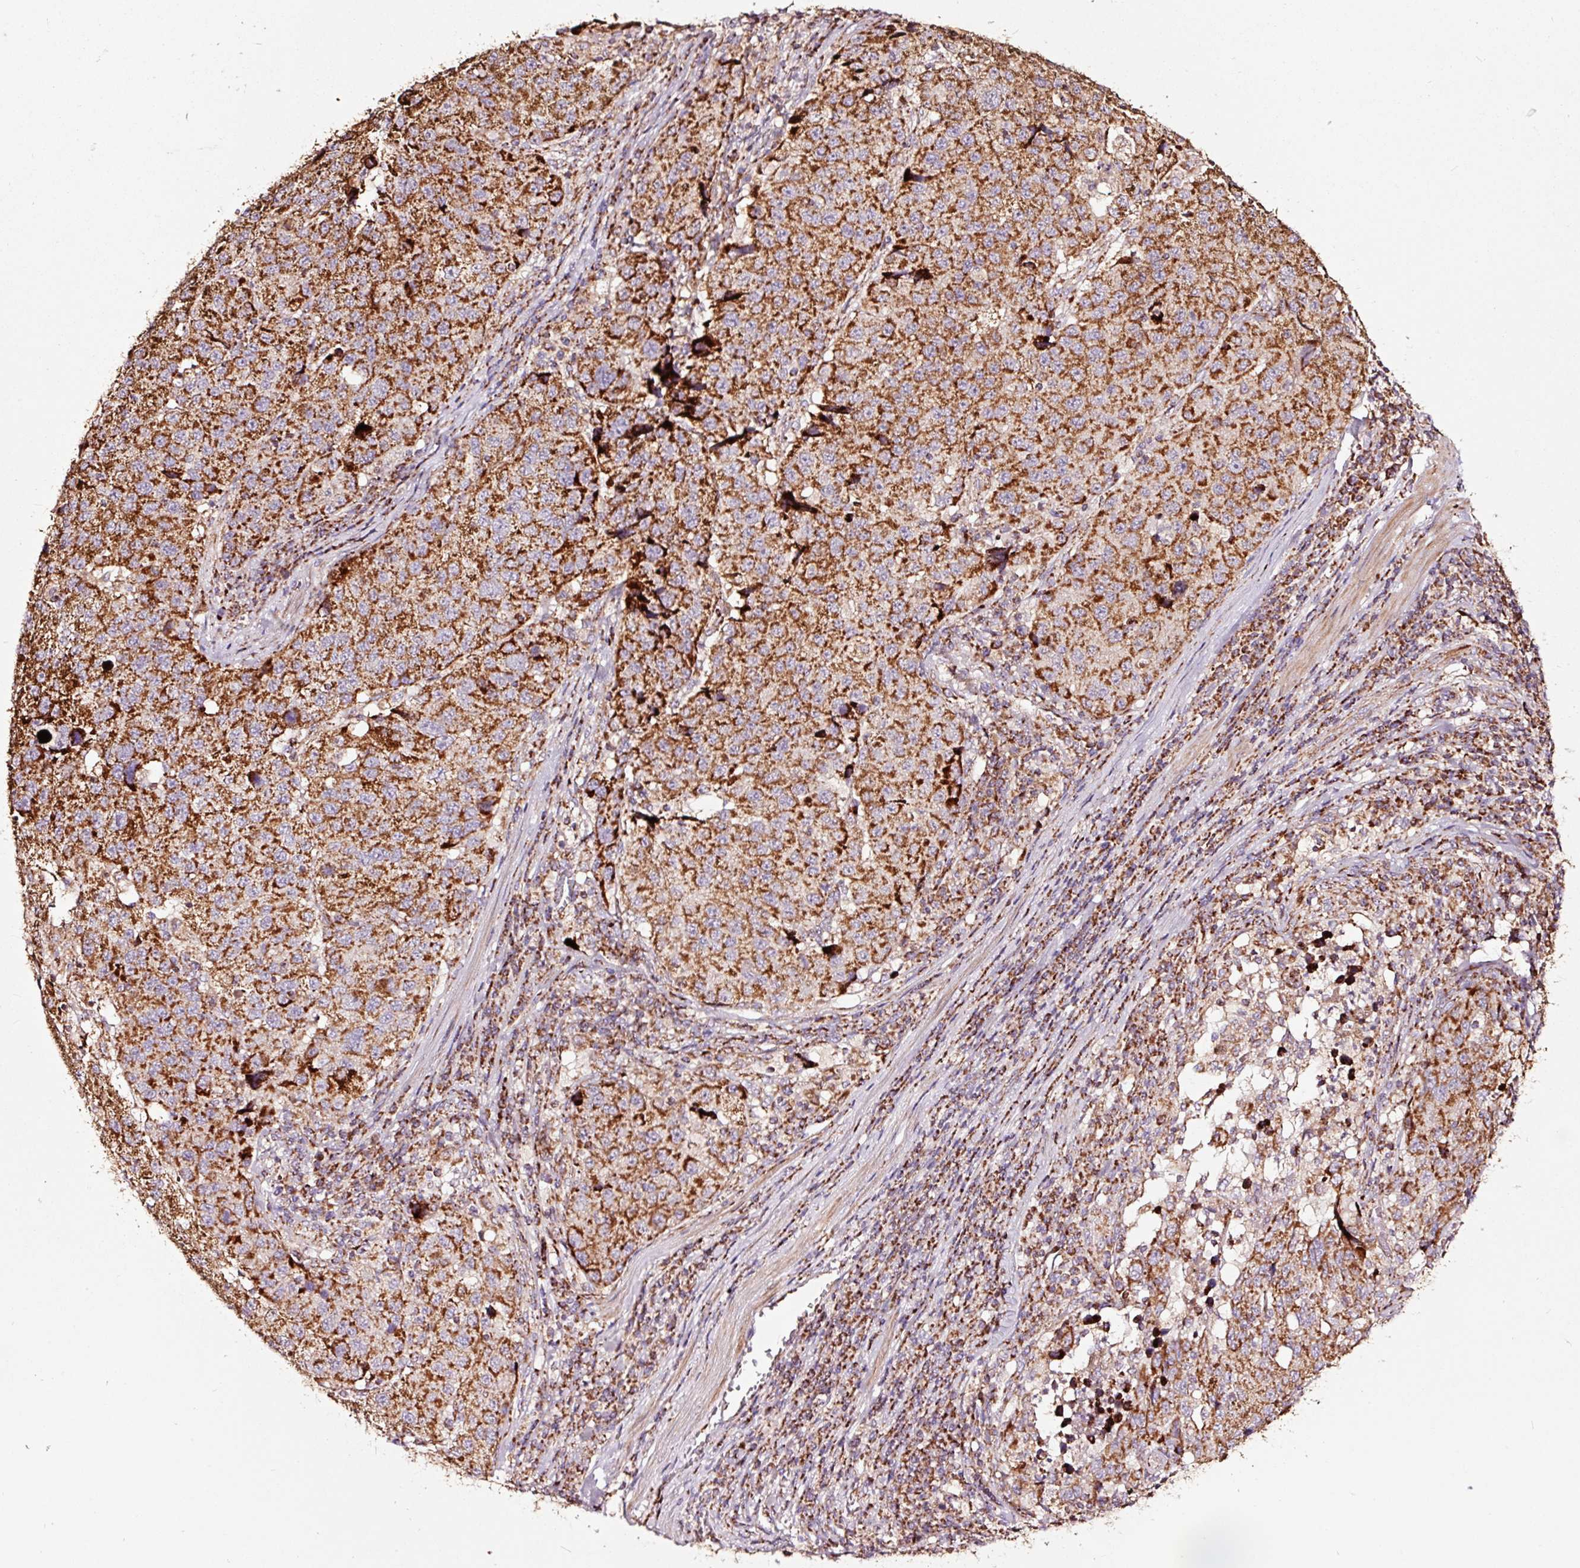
{"staining": {"intensity": "strong", "quantity": ">75%", "location": "cytoplasmic/membranous"}, "tissue": "stomach cancer", "cell_type": "Tumor cells", "image_type": "cancer", "snomed": [{"axis": "morphology", "description": "Adenocarcinoma, NOS"}, {"axis": "topography", "description": "Stomach"}], "caption": "This histopathology image exhibits IHC staining of adenocarcinoma (stomach), with high strong cytoplasmic/membranous positivity in approximately >75% of tumor cells.", "gene": "TPM1", "patient": {"sex": "male", "age": 71}}